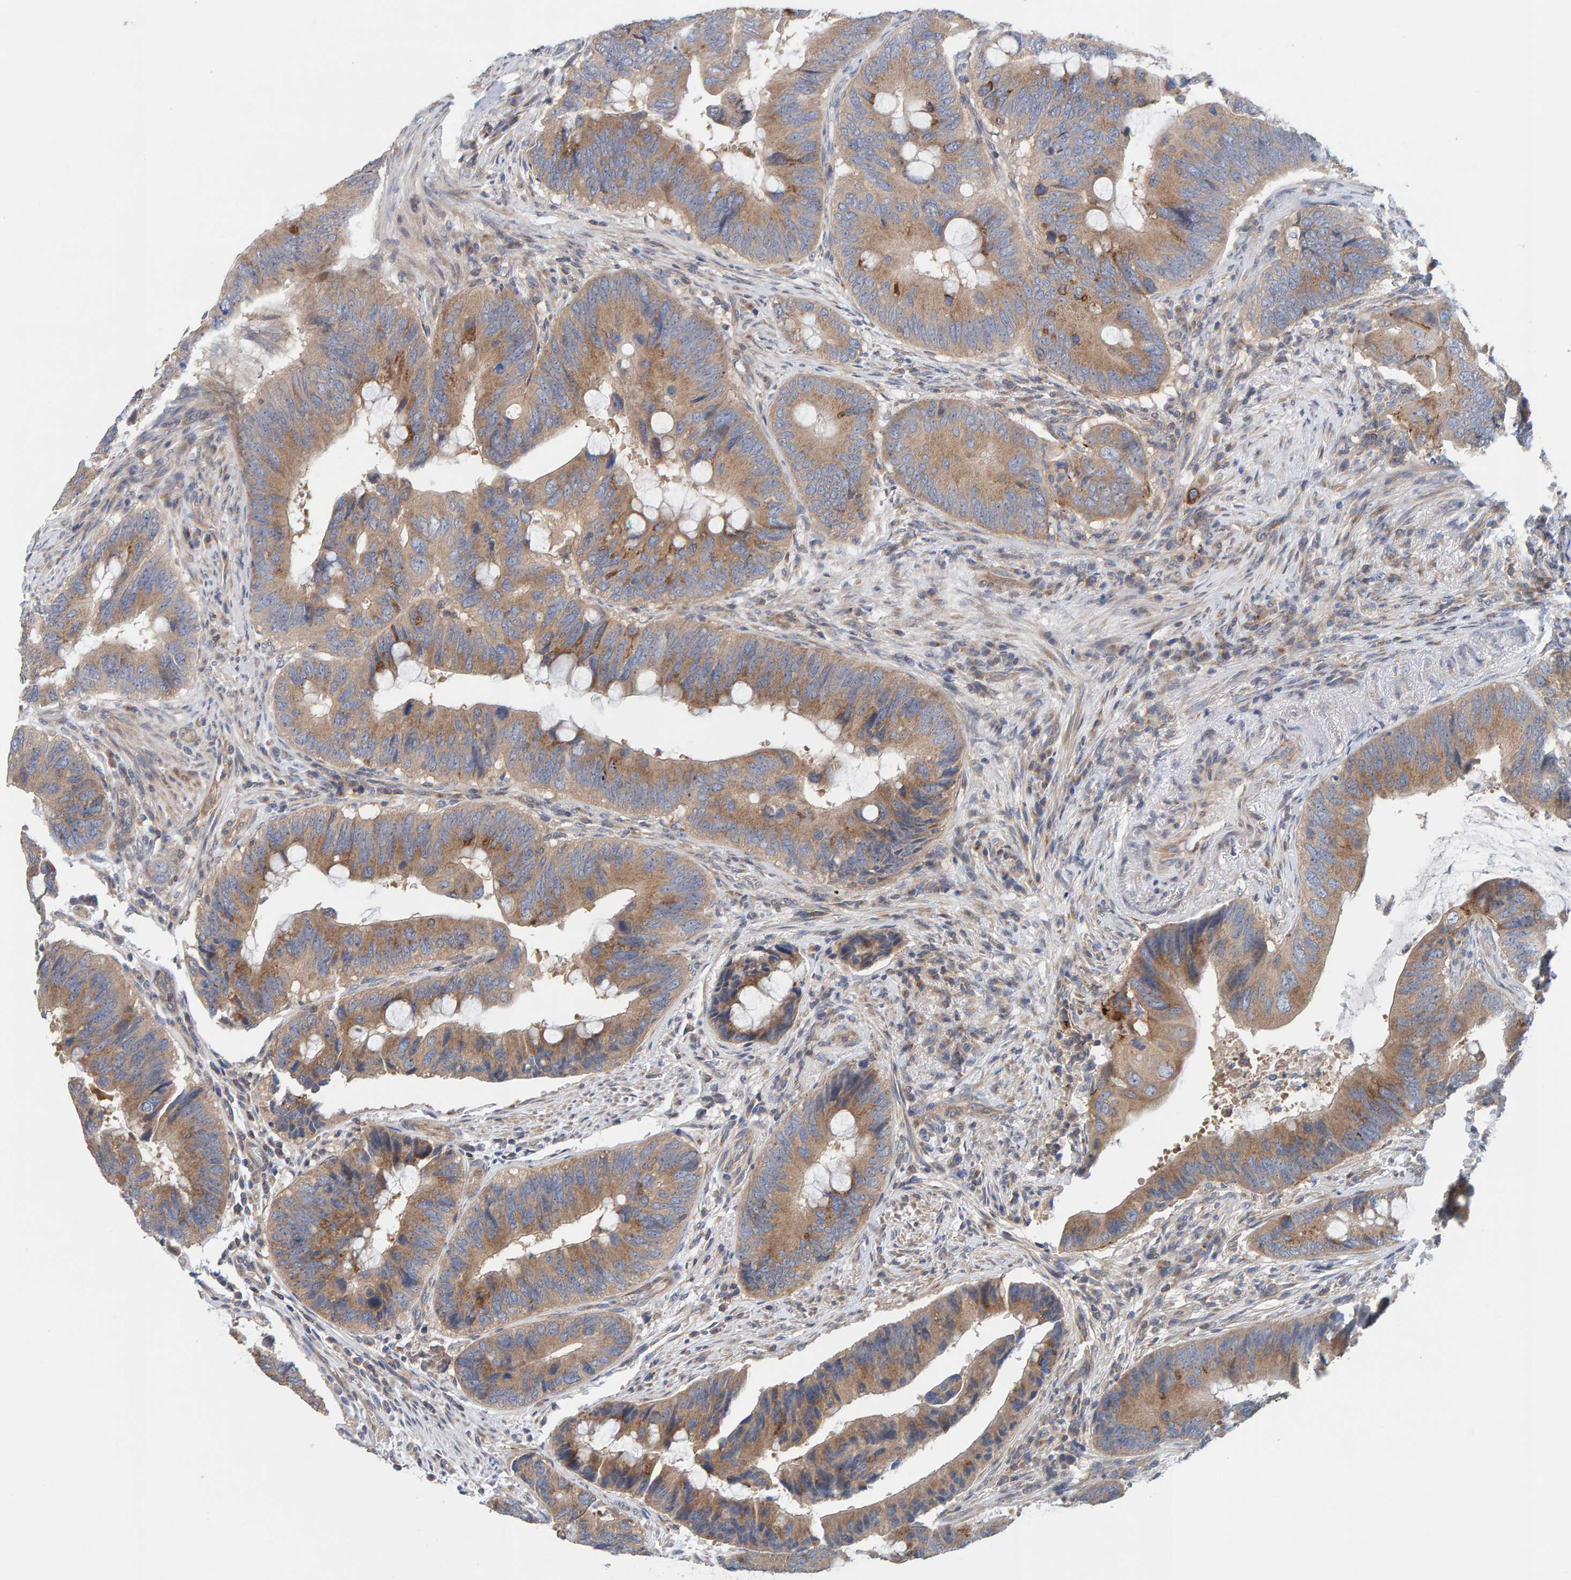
{"staining": {"intensity": "moderate", "quantity": ">75%", "location": "cytoplasmic/membranous"}, "tissue": "colorectal cancer", "cell_type": "Tumor cells", "image_type": "cancer", "snomed": [{"axis": "morphology", "description": "Adenocarcinoma, NOS"}, {"axis": "topography", "description": "Colon"}], "caption": "The photomicrograph demonstrates a brown stain indicating the presence of a protein in the cytoplasmic/membranous of tumor cells in colorectal adenocarcinoma.", "gene": "CCM2", "patient": {"sex": "male", "age": 71}}